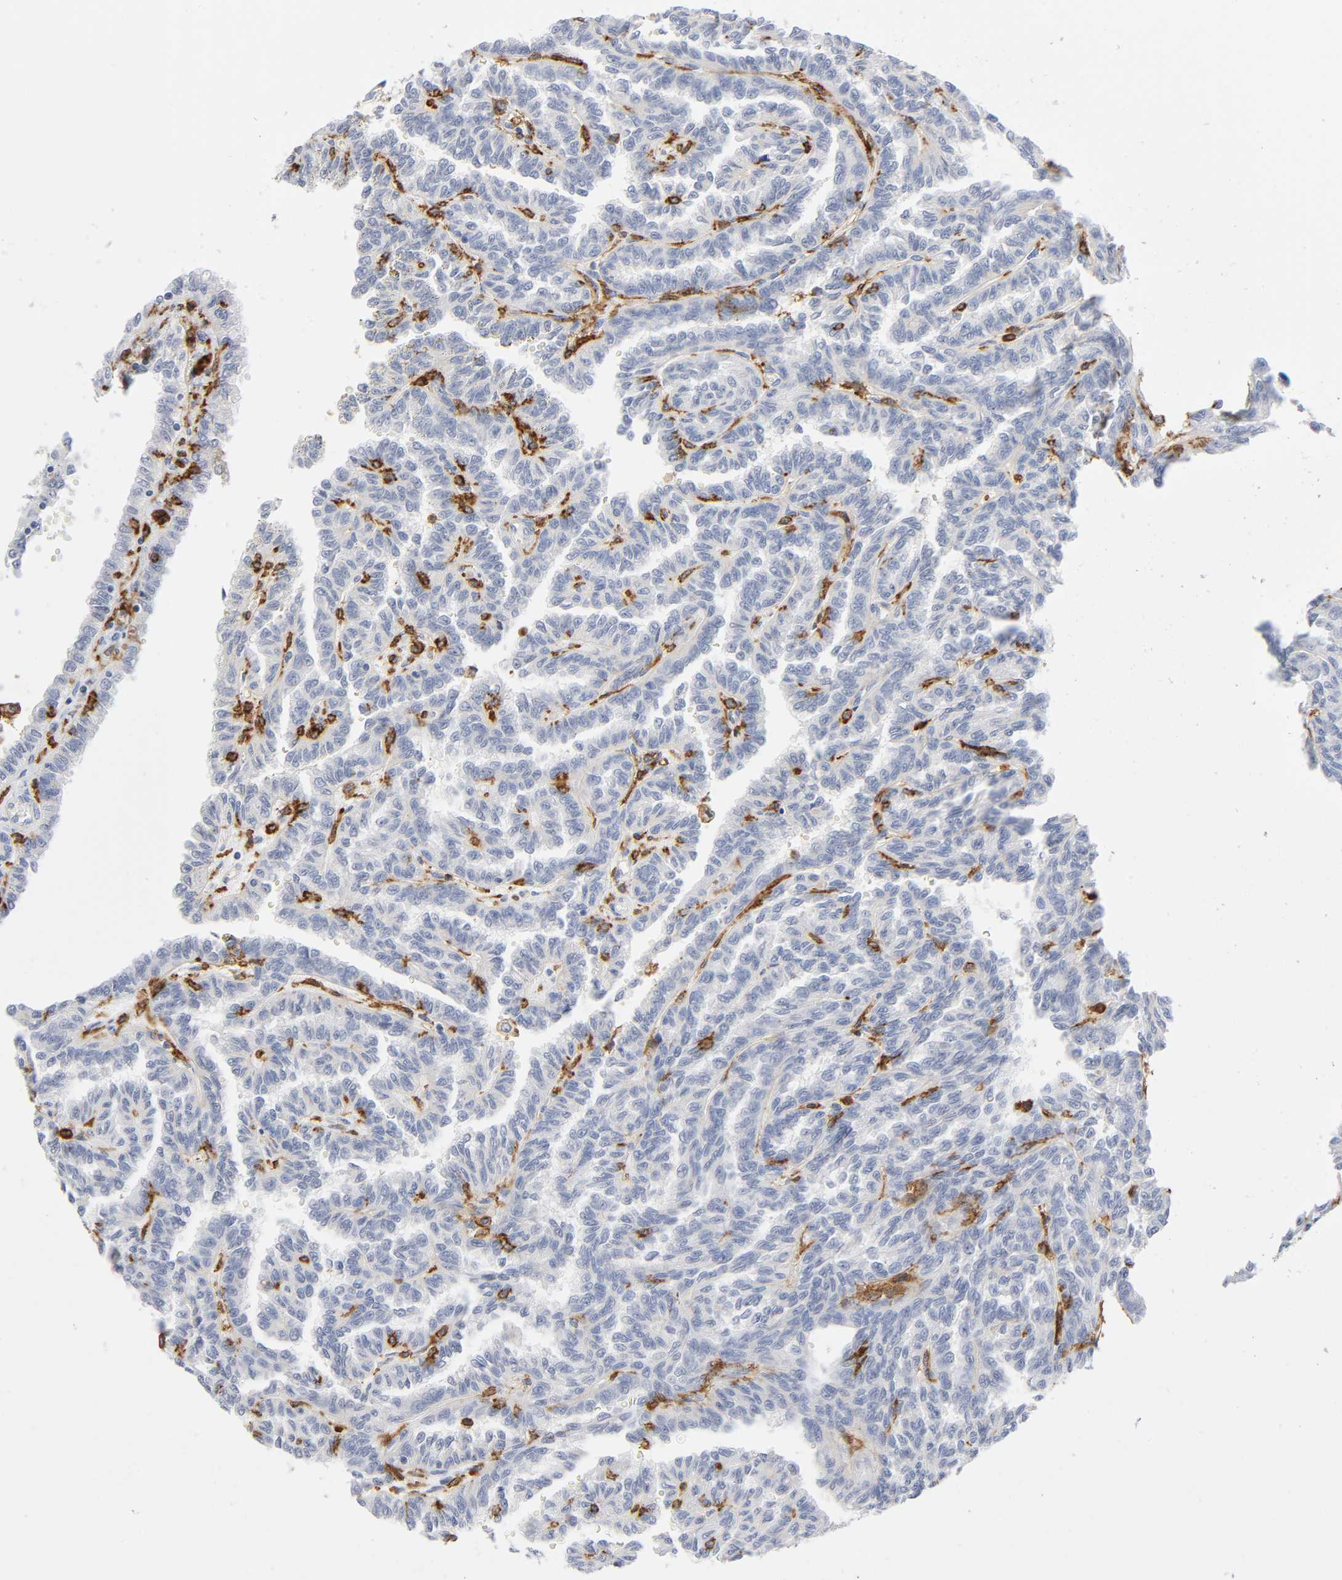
{"staining": {"intensity": "negative", "quantity": "none", "location": "none"}, "tissue": "renal cancer", "cell_type": "Tumor cells", "image_type": "cancer", "snomed": [{"axis": "morphology", "description": "Inflammation, NOS"}, {"axis": "morphology", "description": "Adenocarcinoma, NOS"}, {"axis": "topography", "description": "Kidney"}], "caption": "IHC micrograph of neoplastic tissue: human renal cancer stained with DAB exhibits no significant protein expression in tumor cells.", "gene": "LYN", "patient": {"sex": "male", "age": 68}}